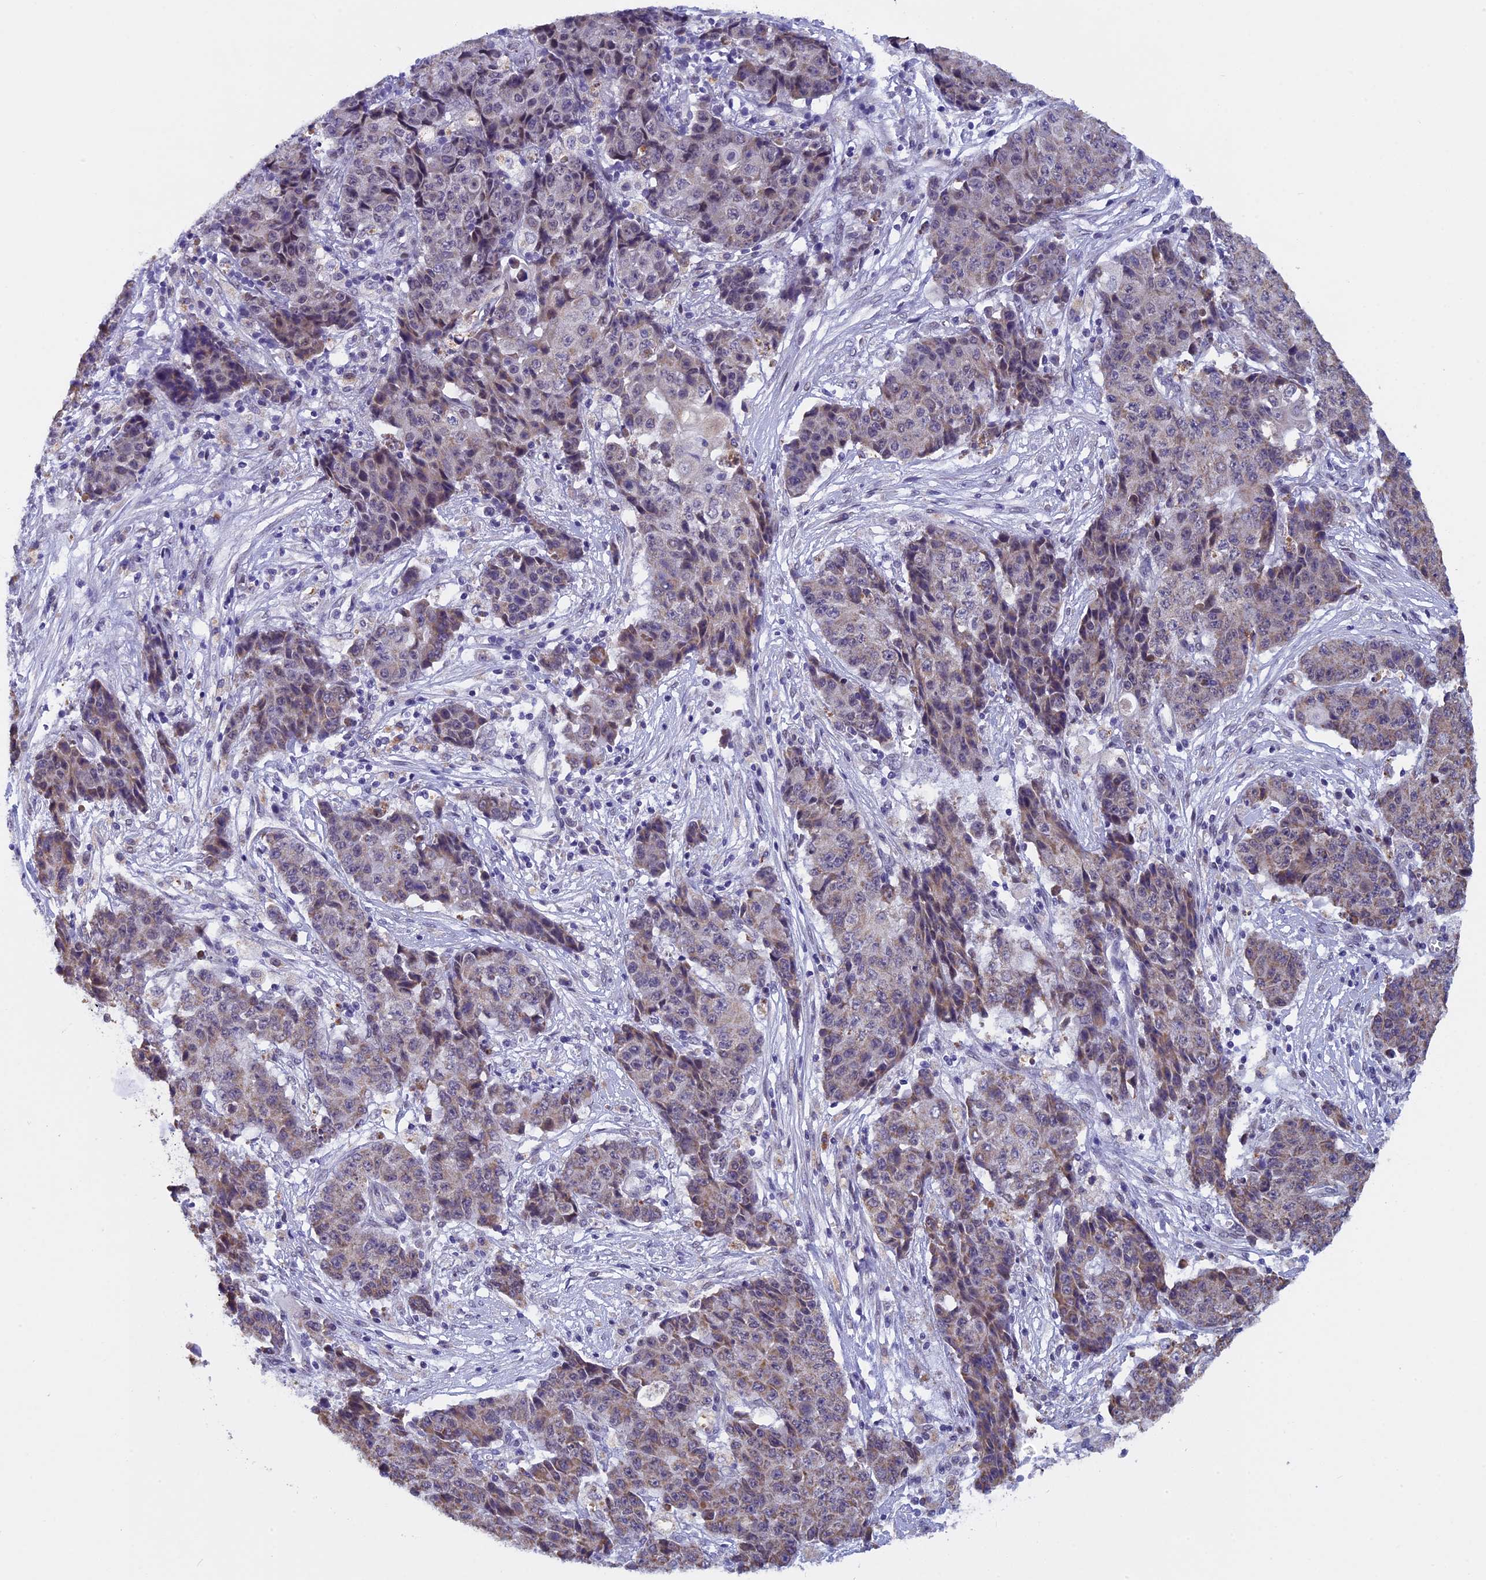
{"staining": {"intensity": "weak", "quantity": "25%-75%", "location": "cytoplasmic/membranous"}, "tissue": "ovarian cancer", "cell_type": "Tumor cells", "image_type": "cancer", "snomed": [{"axis": "morphology", "description": "Carcinoma, endometroid"}, {"axis": "topography", "description": "Ovary"}], "caption": "Endometroid carcinoma (ovarian) was stained to show a protein in brown. There is low levels of weak cytoplasmic/membranous positivity in about 25%-75% of tumor cells. The protein is shown in brown color, while the nuclei are stained blue.", "gene": "ZNF317", "patient": {"sex": "female", "age": 42}}